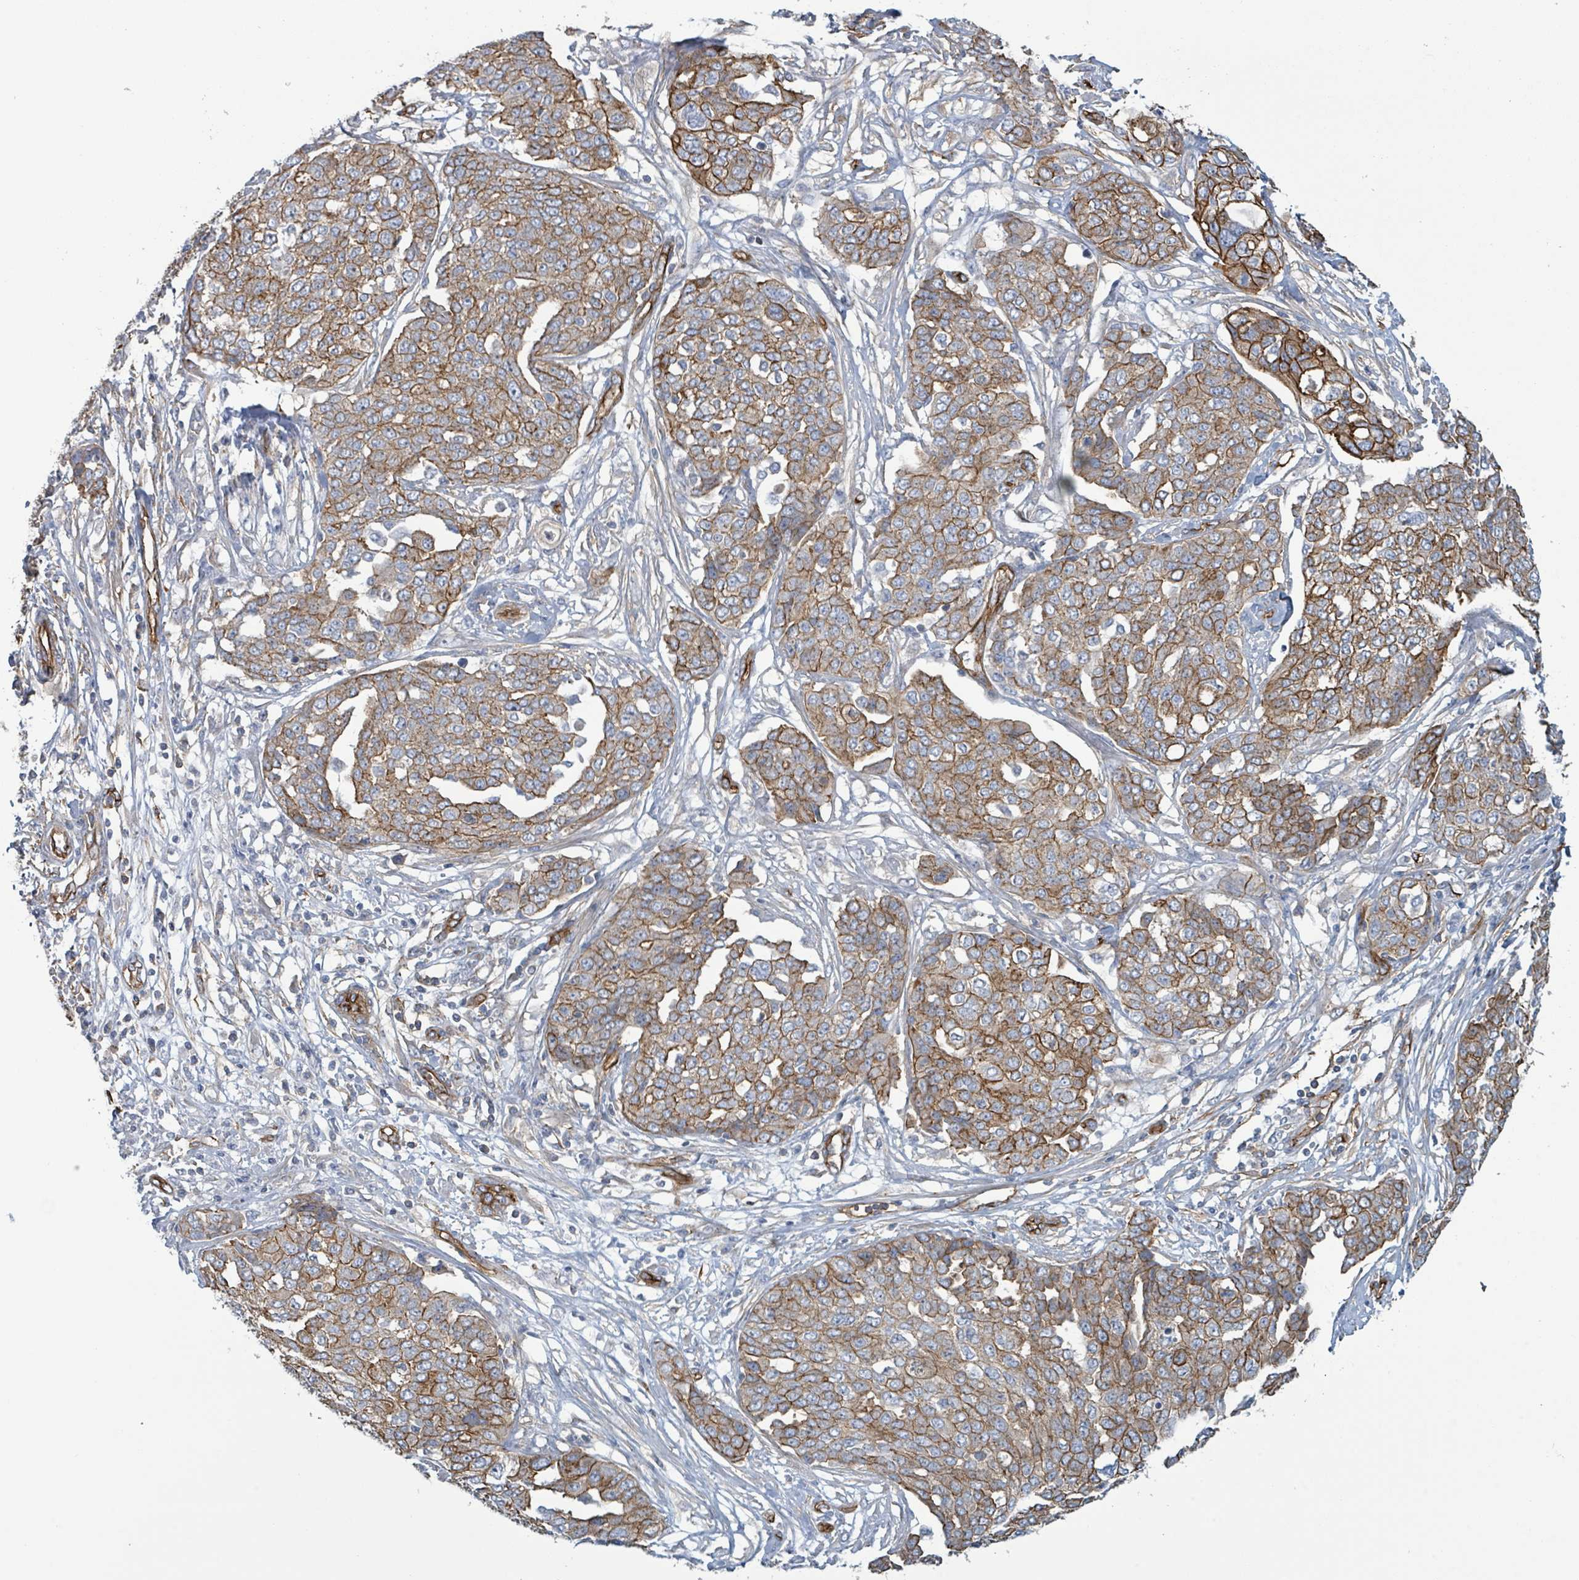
{"staining": {"intensity": "moderate", "quantity": ">75%", "location": "cytoplasmic/membranous"}, "tissue": "ovarian cancer", "cell_type": "Tumor cells", "image_type": "cancer", "snomed": [{"axis": "morphology", "description": "Cystadenocarcinoma, serous, NOS"}, {"axis": "topography", "description": "Soft tissue"}, {"axis": "topography", "description": "Ovary"}], "caption": "Protein expression analysis of human serous cystadenocarcinoma (ovarian) reveals moderate cytoplasmic/membranous expression in approximately >75% of tumor cells. (Brightfield microscopy of DAB IHC at high magnification).", "gene": "LDOC1", "patient": {"sex": "female", "age": 57}}